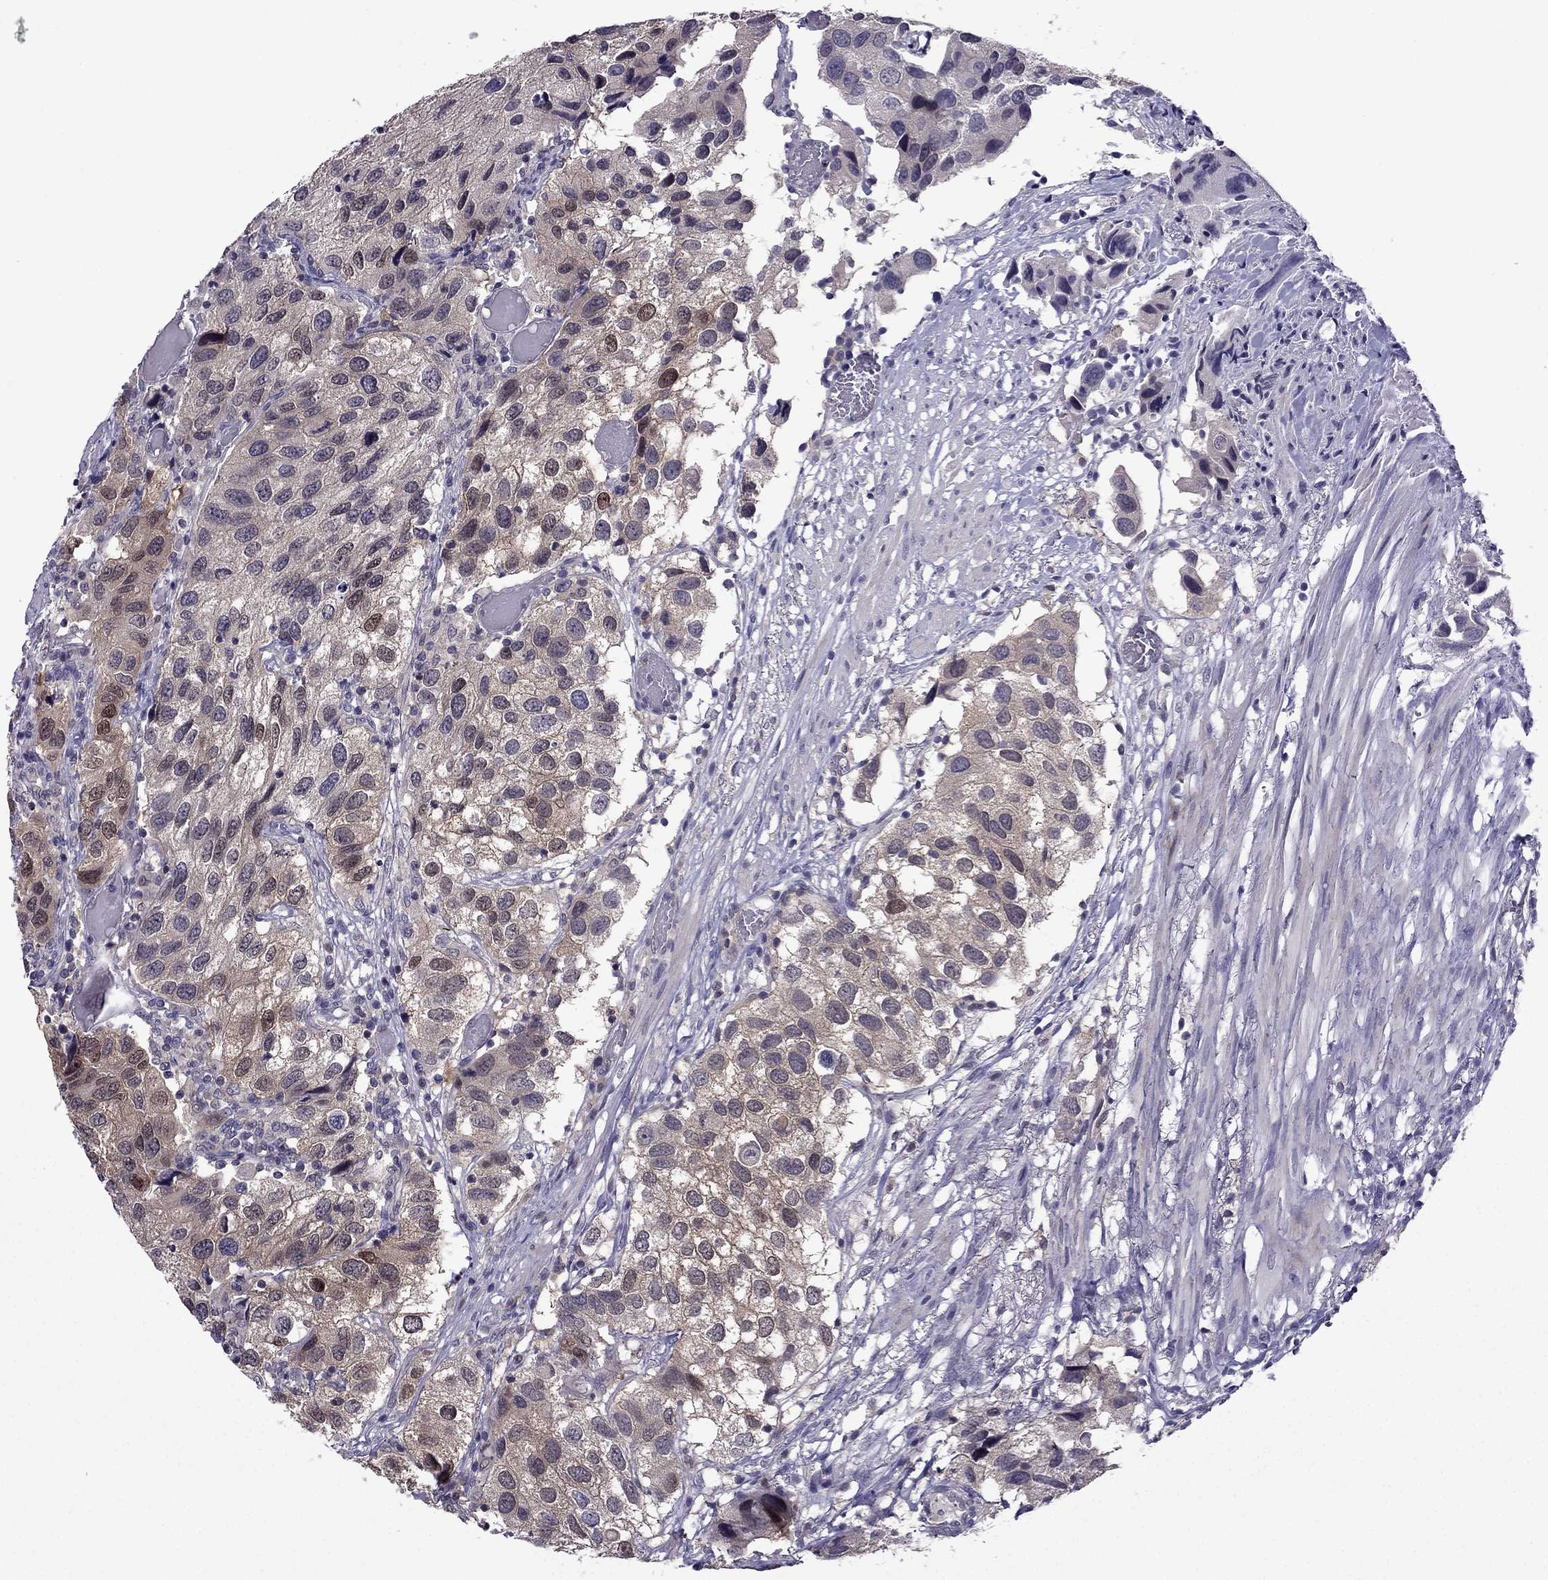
{"staining": {"intensity": "moderate", "quantity": "25%-75%", "location": "cytoplasmic/membranous,nuclear"}, "tissue": "urothelial cancer", "cell_type": "Tumor cells", "image_type": "cancer", "snomed": [{"axis": "morphology", "description": "Urothelial carcinoma, High grade"}, {"axis": "topography", "description": "Urinary bladder"}], "caption": "Immunohistochemistry micrograph of neoplastic tissue: high-grade urothelial carcinoma stained using IHC exhibits medium levels of moderate protein expression localized specifically in the cytoplasmic/membranous and nuclear of tumor cells, appearing as a cytoplasmic/membranous and nuclear brown color.", "gene": "CDK5", "patient": {"sex": "male", "age": 79}}